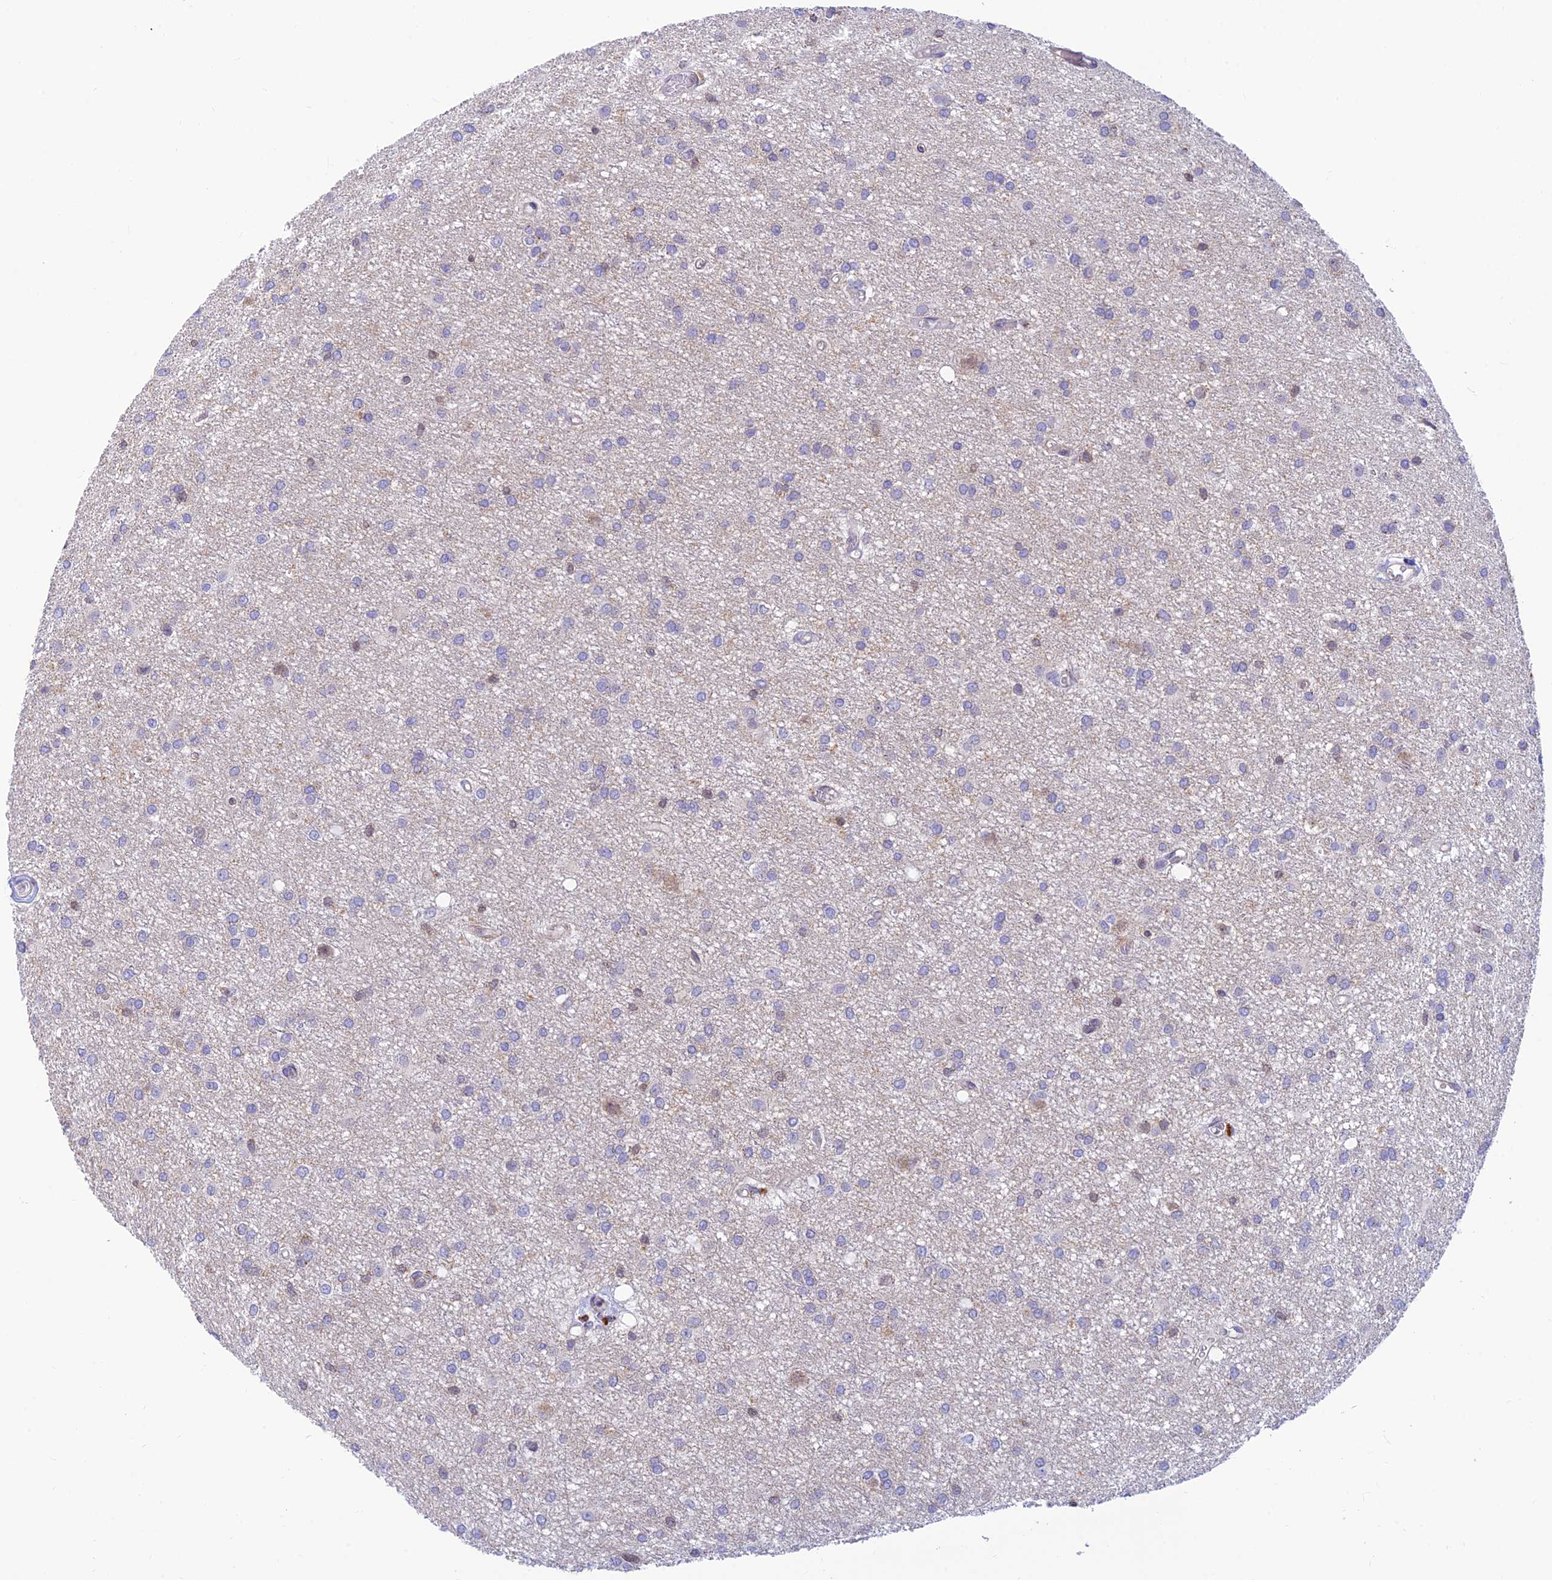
{"staining": {"intensity": "negative", "quantity": "none", "location": "none"}, "tissue": "glioma", "cell_type": "Tumor cells", "image_type": "cancer", "snomed": [{"axis": "morphology", "description": "Glioma, malignant, High grade"}, {"axis": "topography", "description": "Brain"}], "caption": "An image of malignant glioma (high-grade) stained for a protein shows no brown staining in tumor cells. (Stains: DAB (3,3'-diaminobenzidine) immunohistochemistry (IHC) with hematoxylin counter stain, Microscopy: brightfield microscopy at high magnification).", "gene": "LYSMD2", "patient": {"sex": "female", "age": 50}}